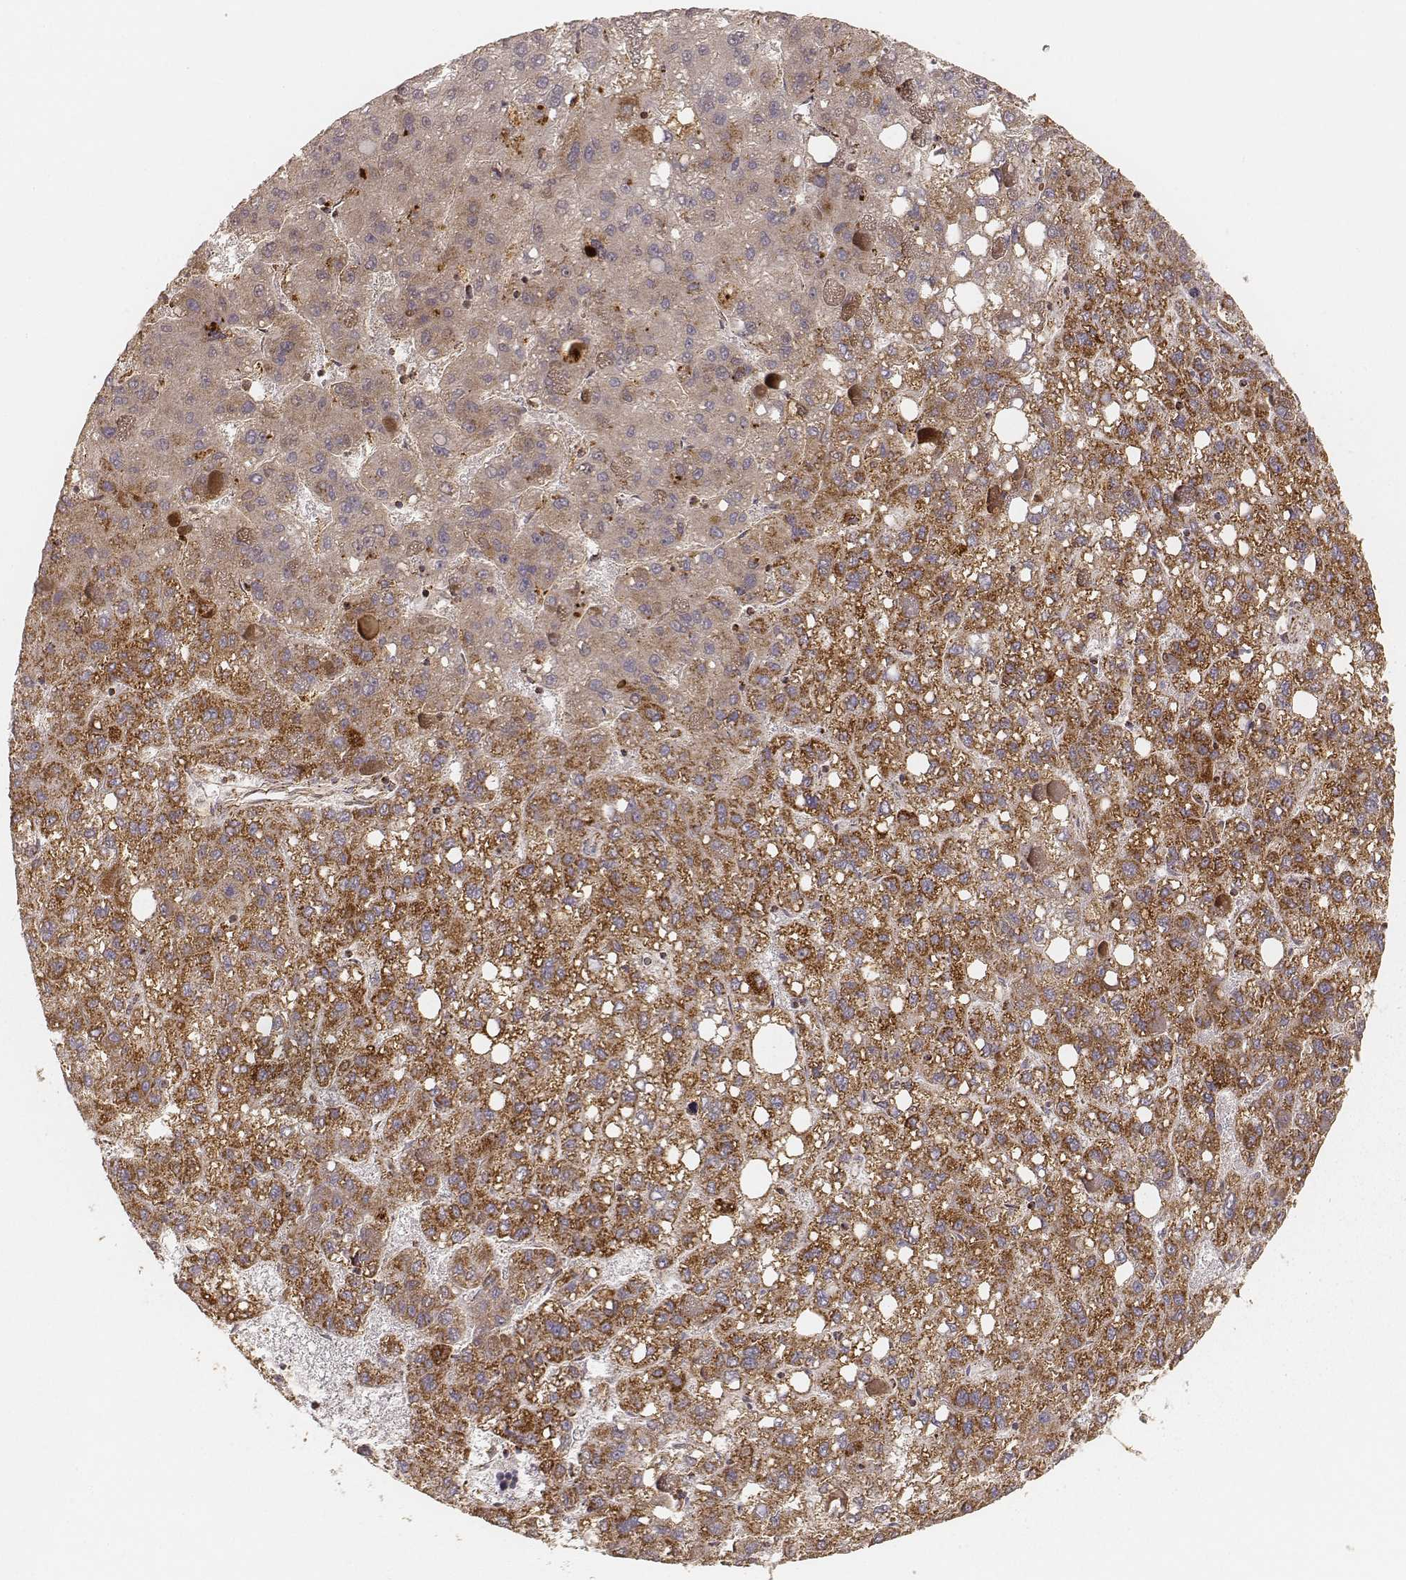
{"staining": {"intensity": "strong", "quantity": ">75%", "location": "cytoplasmic/membranous"}, "tissue": "liver cancer", "cell_type": "Tumor cells", "image_type": "cancer", "snomed": [{"axis": "morphology", "description": "Carcinoma, Hepatocellular, NOS"}, {"axis": "topography", "description": "Liver"}], "caption": "Immunohistochemical staining of human hepatocellular carcinoma (liver) reveals strong cytoplasmic/membranous protein expression in about >75% of tumor cells.", "gene": "CS", "patient": {"sex": "female", "age": 82}}